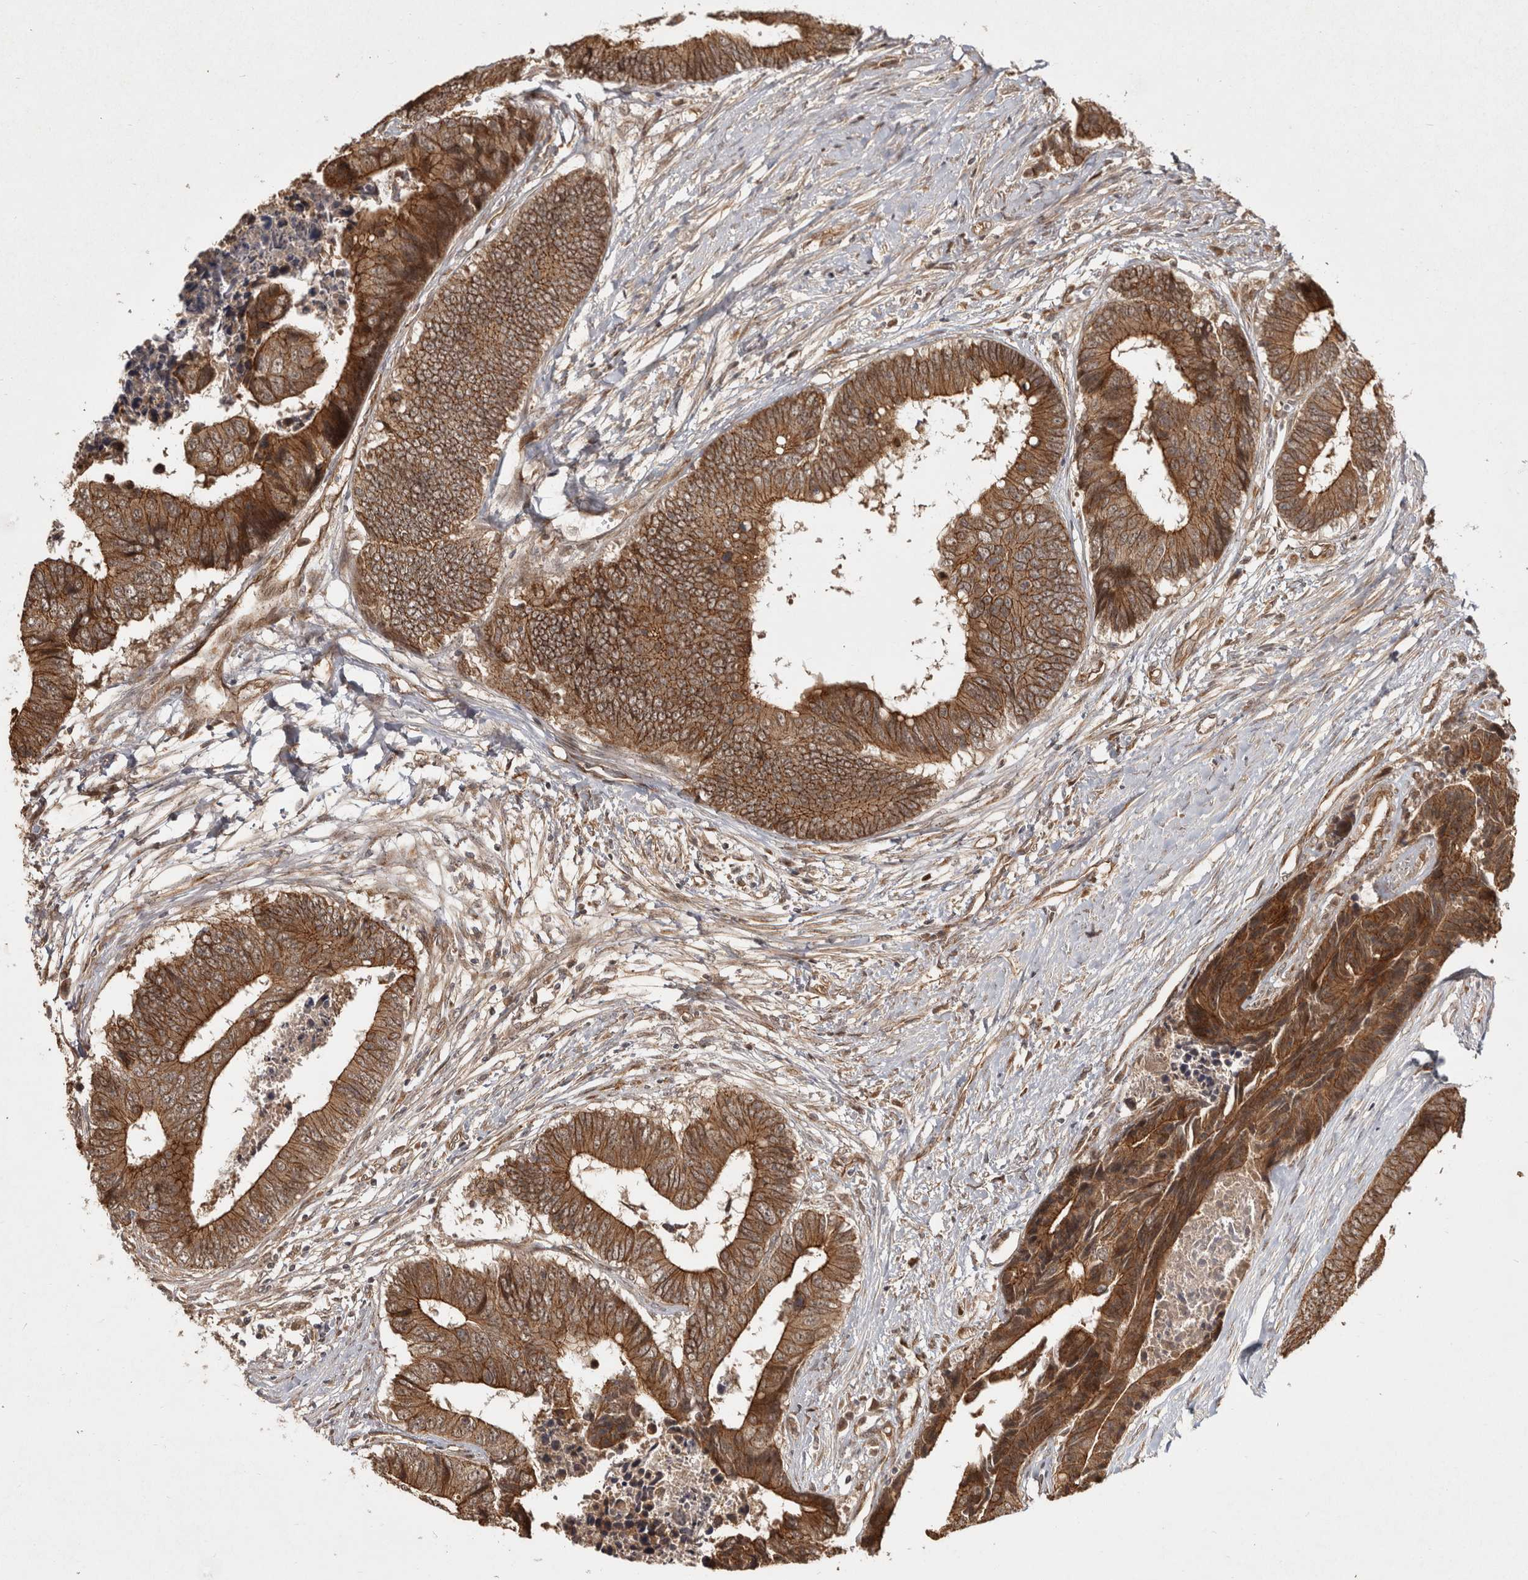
{"staining": {"intensity": "moderate", "quantity": ">75%", "location": "cytoplasmic/membranous"}, "tissue": "colorectal cancer", "cell_type": "Tumor cells", "image_type": "cancer", "snomed": [{"axis": "morphology", "description": "Adenocarcinoma, NOS"}, {"axis": "topography", "description": "Rectum"}], "caption": "Immunohistochemistry (IHC) photomicrograph of human adenocarcinoma (colorectal) stained for a protein (brown), which demonstrates medium levels of moderate cytoplasmic/membranous positivity in about >75% of tumor cells.", "gene": "CAMSAP2", "patient": {"sex": "male", "age": 84}}